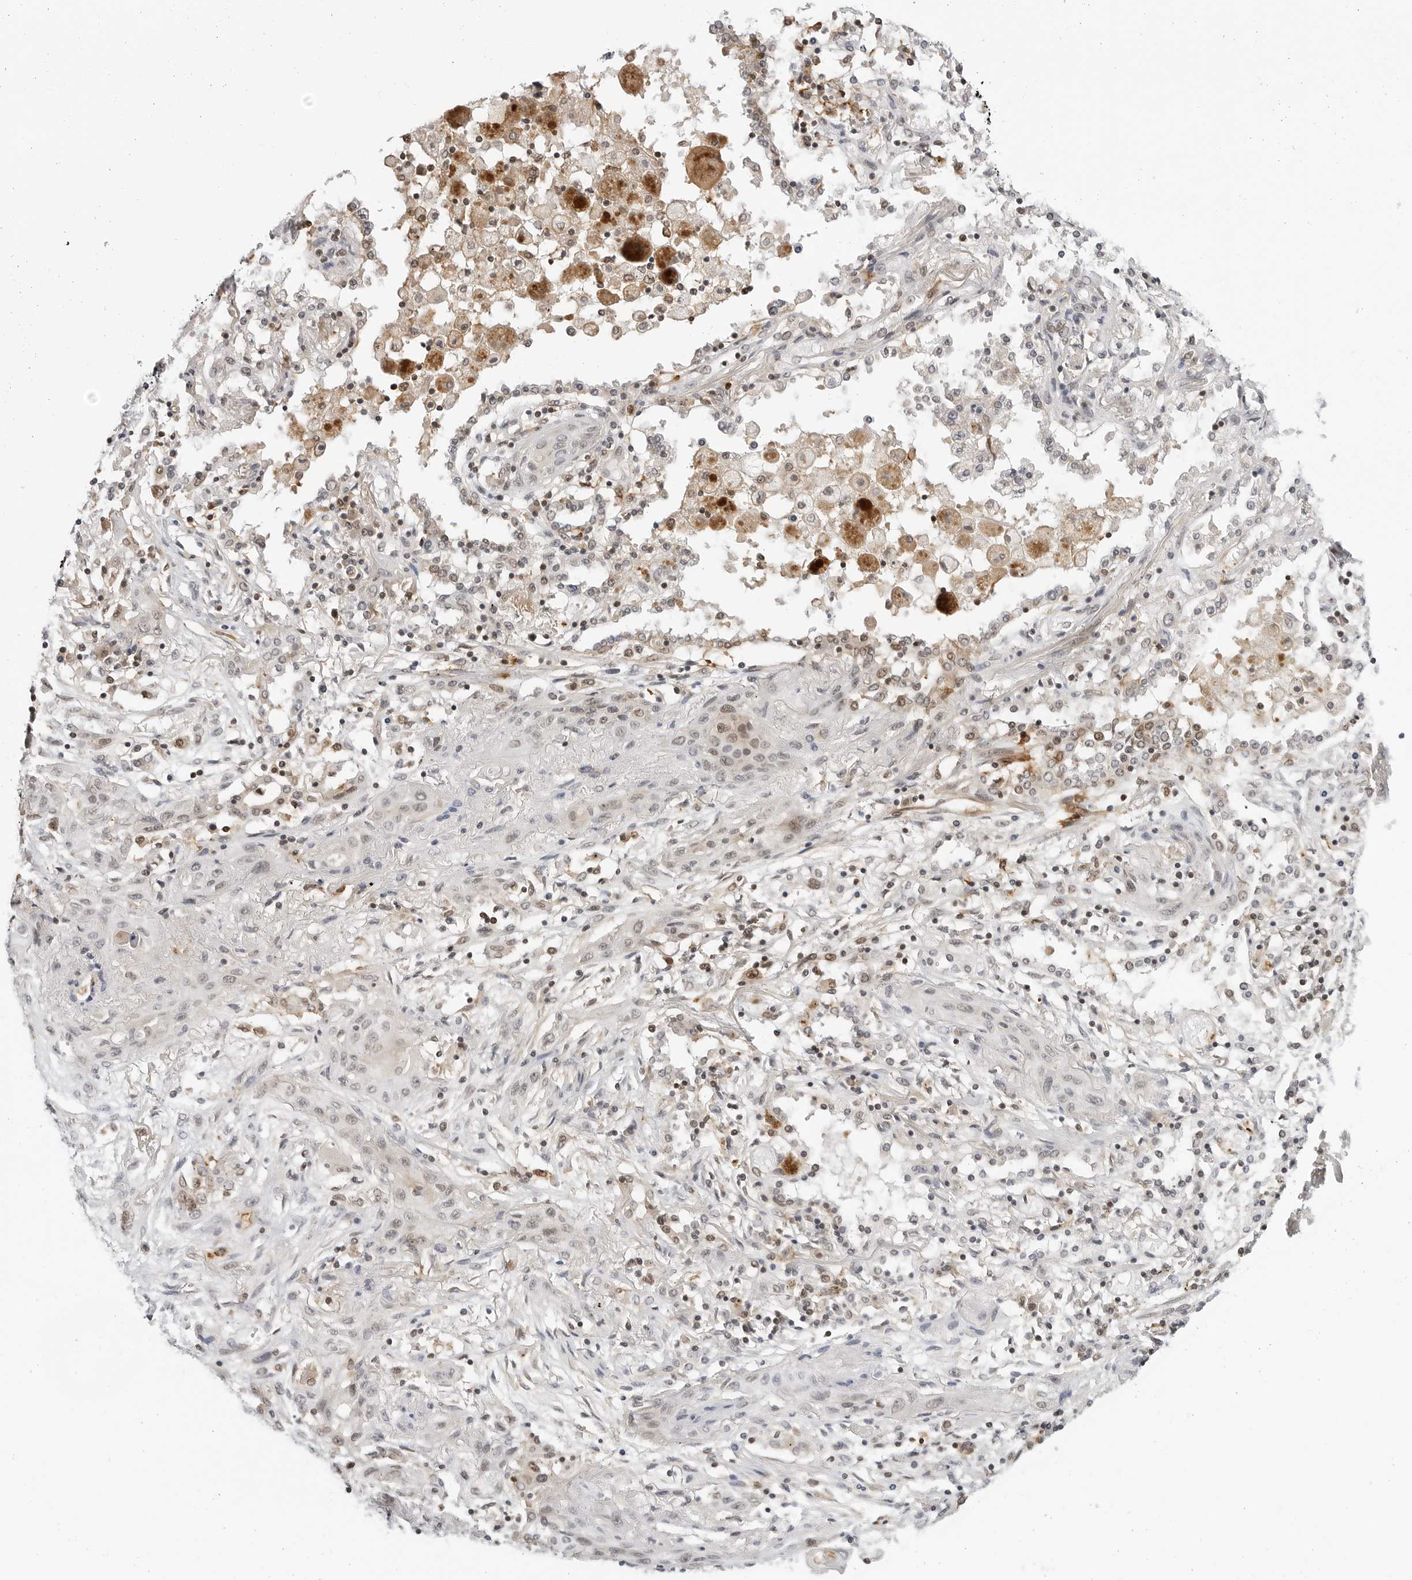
{"staining": {"intensity": "weak", "quantity": "25%-75%", "location": "nuclear"}, "tissue": "lung cancer", "cell_type": "Tumor cells", "image_type": "cancer", "snomed": [{"axis": "morphology", "description": "Squamous cell carcinoma, NOS"}, {"axis": "topography", "description": "Lung"}], "caption": "Protein staining of lung squamous cell carcinoma tissue displays weak nuclear positivity in about 25%-75% of tumor cells. (Stains: DAB (3,3'-diaminobenzidine) in brown, nuclei in blue, Microscopy: brightfield microscopy at high magnification).", "gene": "C8orf33", "patient": {"sex": "female", "age": 47}}